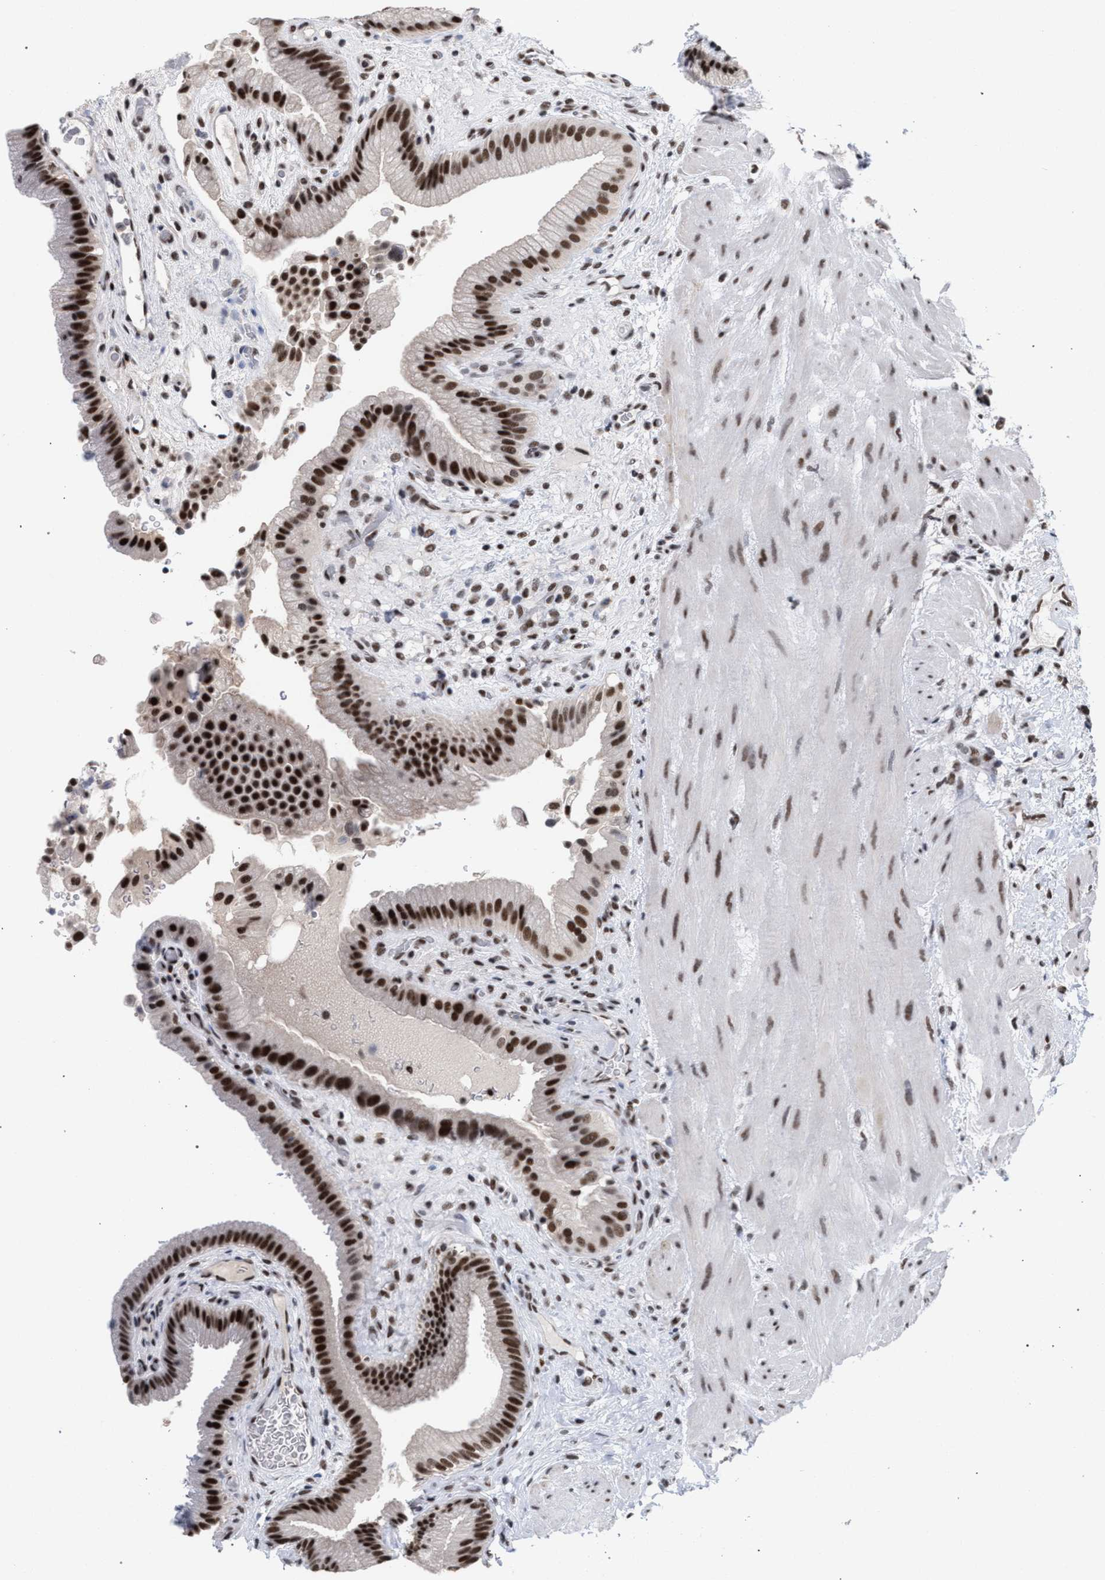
{"staining": {"intensity": "strong", "quantity": ">75%", "location": "nuclear"}, "tissue": "gallbladder", "cell_type": "Glandular cells", "image_type": "normal", "snomed": [{"axis": "morphology", "description": "Normal tissue, NOS"}, {"axis": "topography", "description": "Gallbladder"}], "caption": "Strong nuclear staining for a protein is seen in approximately >75% of glandular cells of benign gallbladder using IHC.", "gene": "SCAF4", "patient": {"sex": "male", "age": 49}}